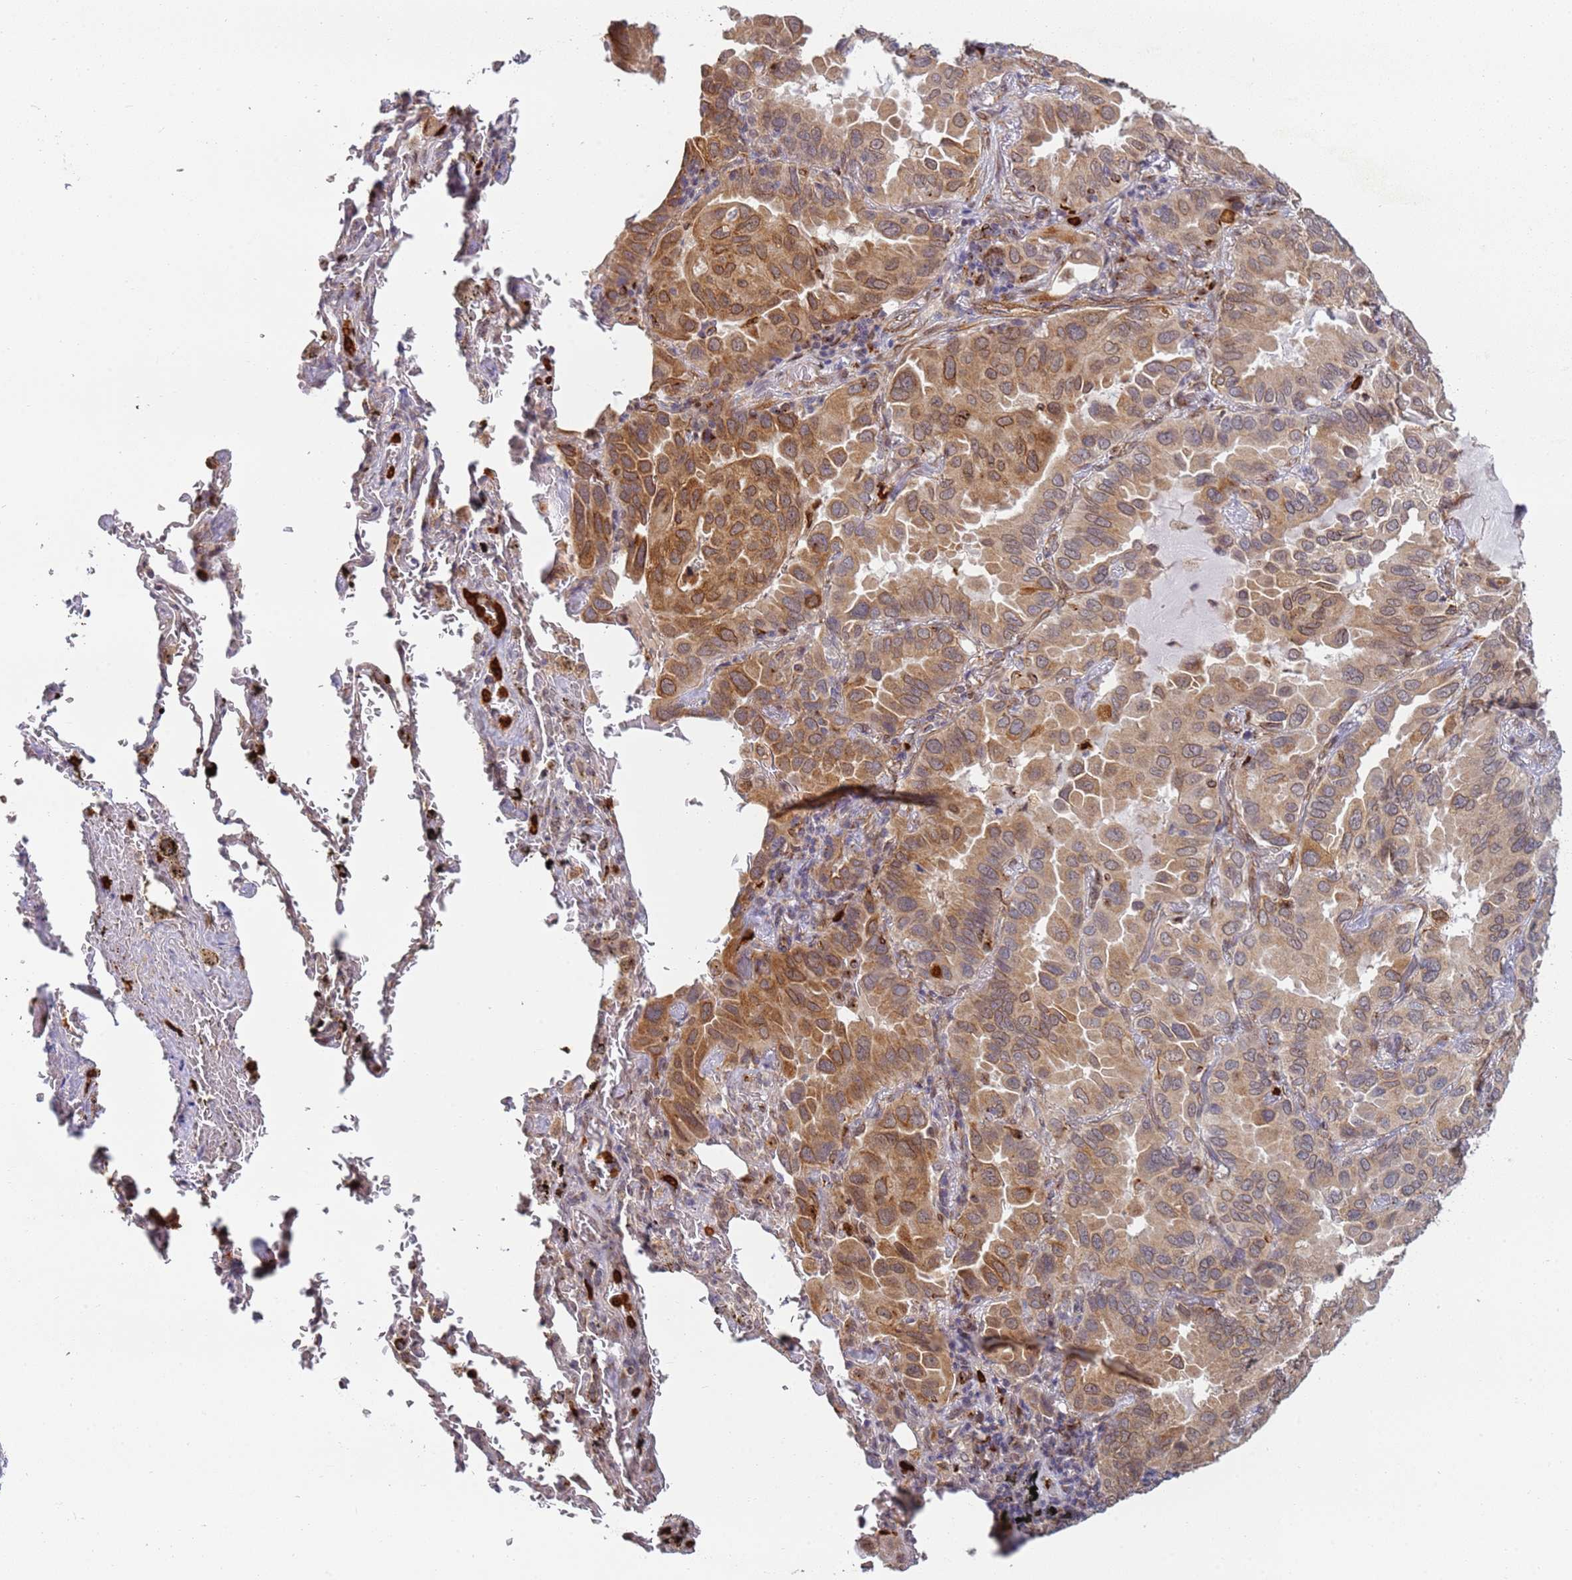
{"staining": {"intensity": "moderate", "quantity": ">75%", "location": "cytoplasmic/membranous"}, "tissue": "lung cancer", "cell_type": "Tumor cells", "image_type": "cancer", "snomed": [{"axis": "morphology", "description": "Adenocarcinoma, NOS"}, {"axis": "topography", "description": "Lung"}], "caption": "This is an image of immunohistochemistry (IHC) staining of adenocarcinoma (lung), which shows moderate staining in the cytoplasmic/membranous of tumor cells.", "gene": "CEP170", "patient": {"sex": "male", "age": 64}}